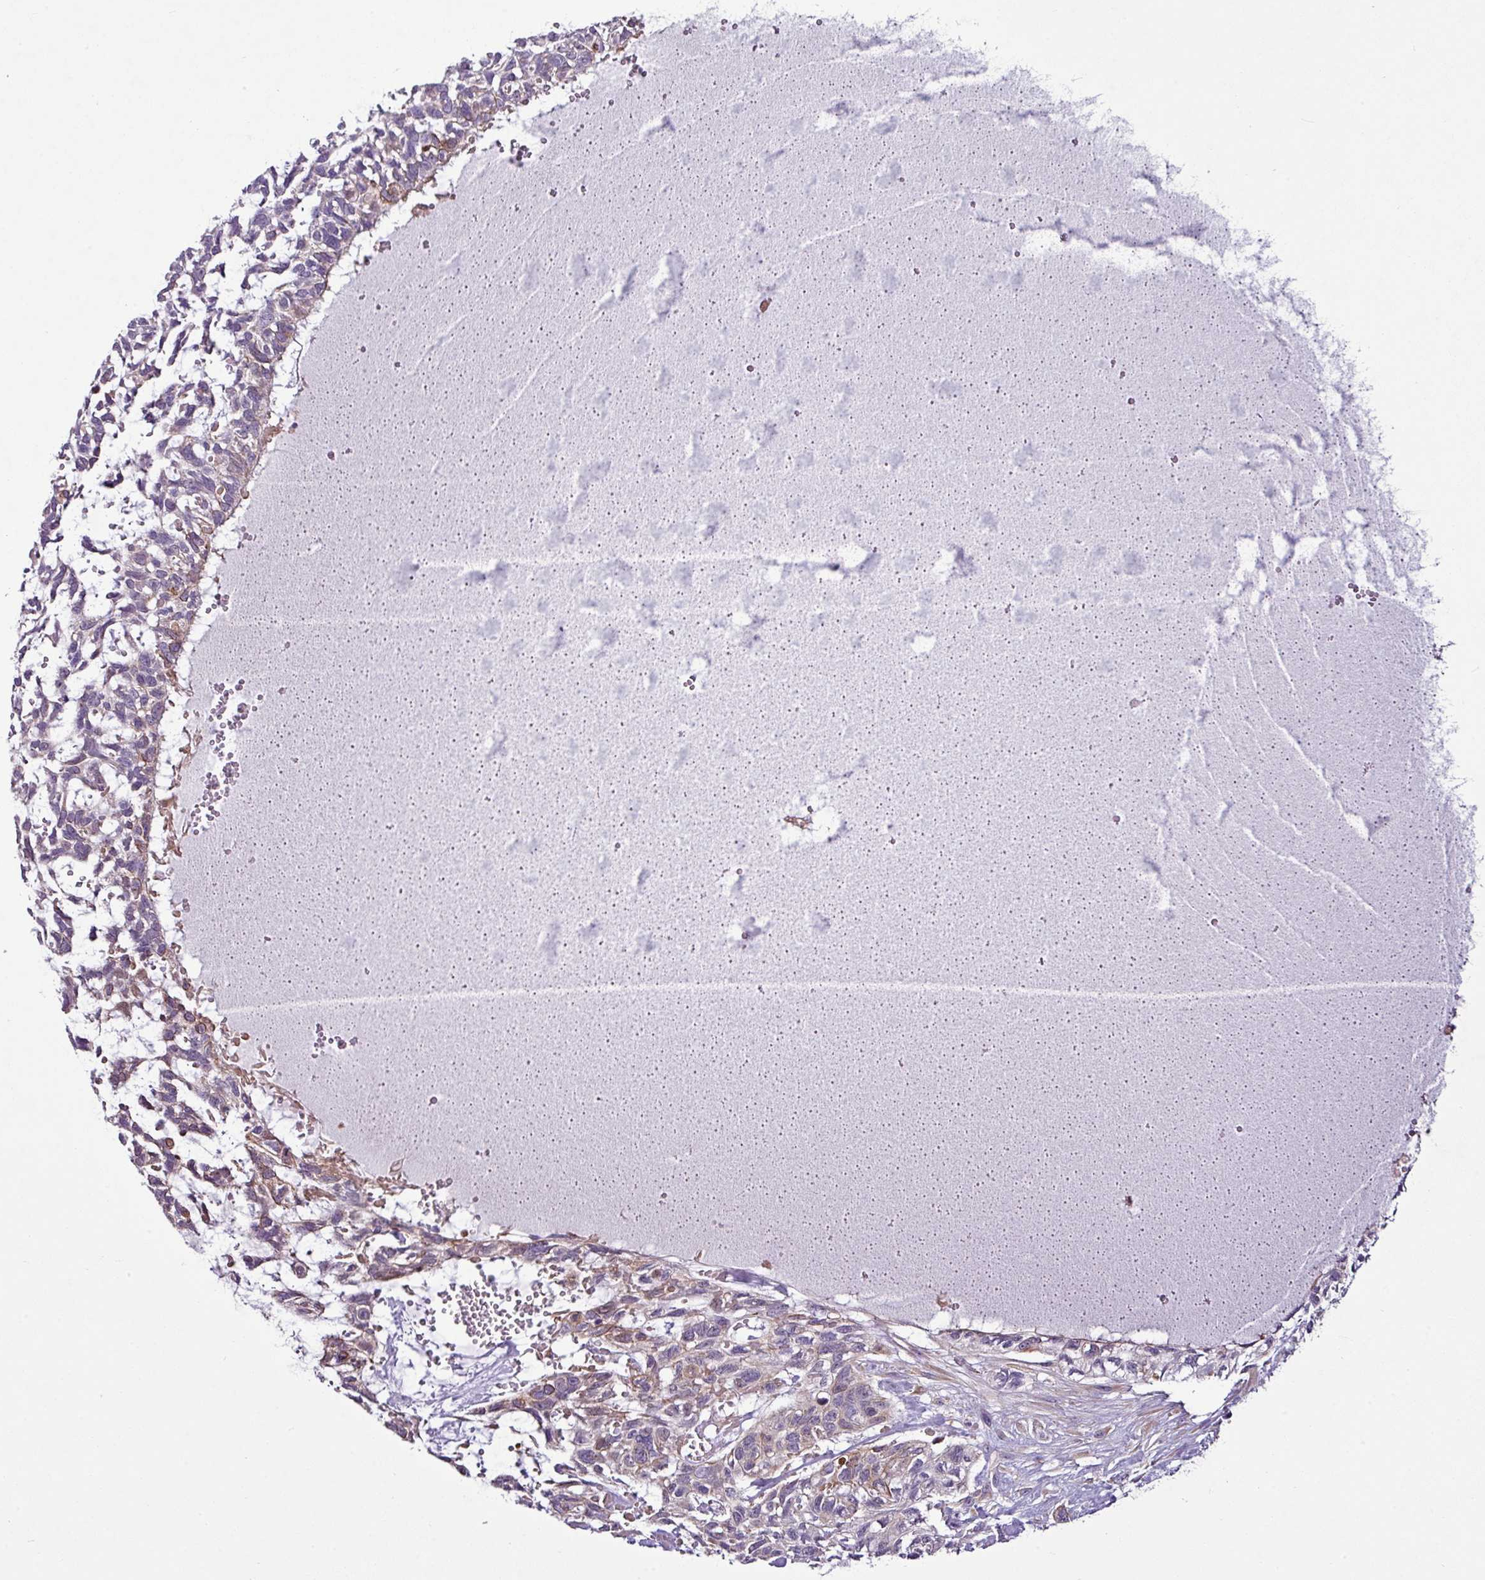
{"staining": {"intensity": "negative", "quantity": "none", "location": "none"}, "tissue": "skin cancer", "cell_type": "Tumor cells", "image_type": "cancer", "snomed": [{"axis": "morphology", "description": "Basal cell carcinoma"}, {"axis": "topography", "description": "Skin"}], "caption": "Tumor cells show no significant expression in skin basal cell carcinoma.", "gene": "ZNF106", "patient": {"sex": "male", "age": 88}}